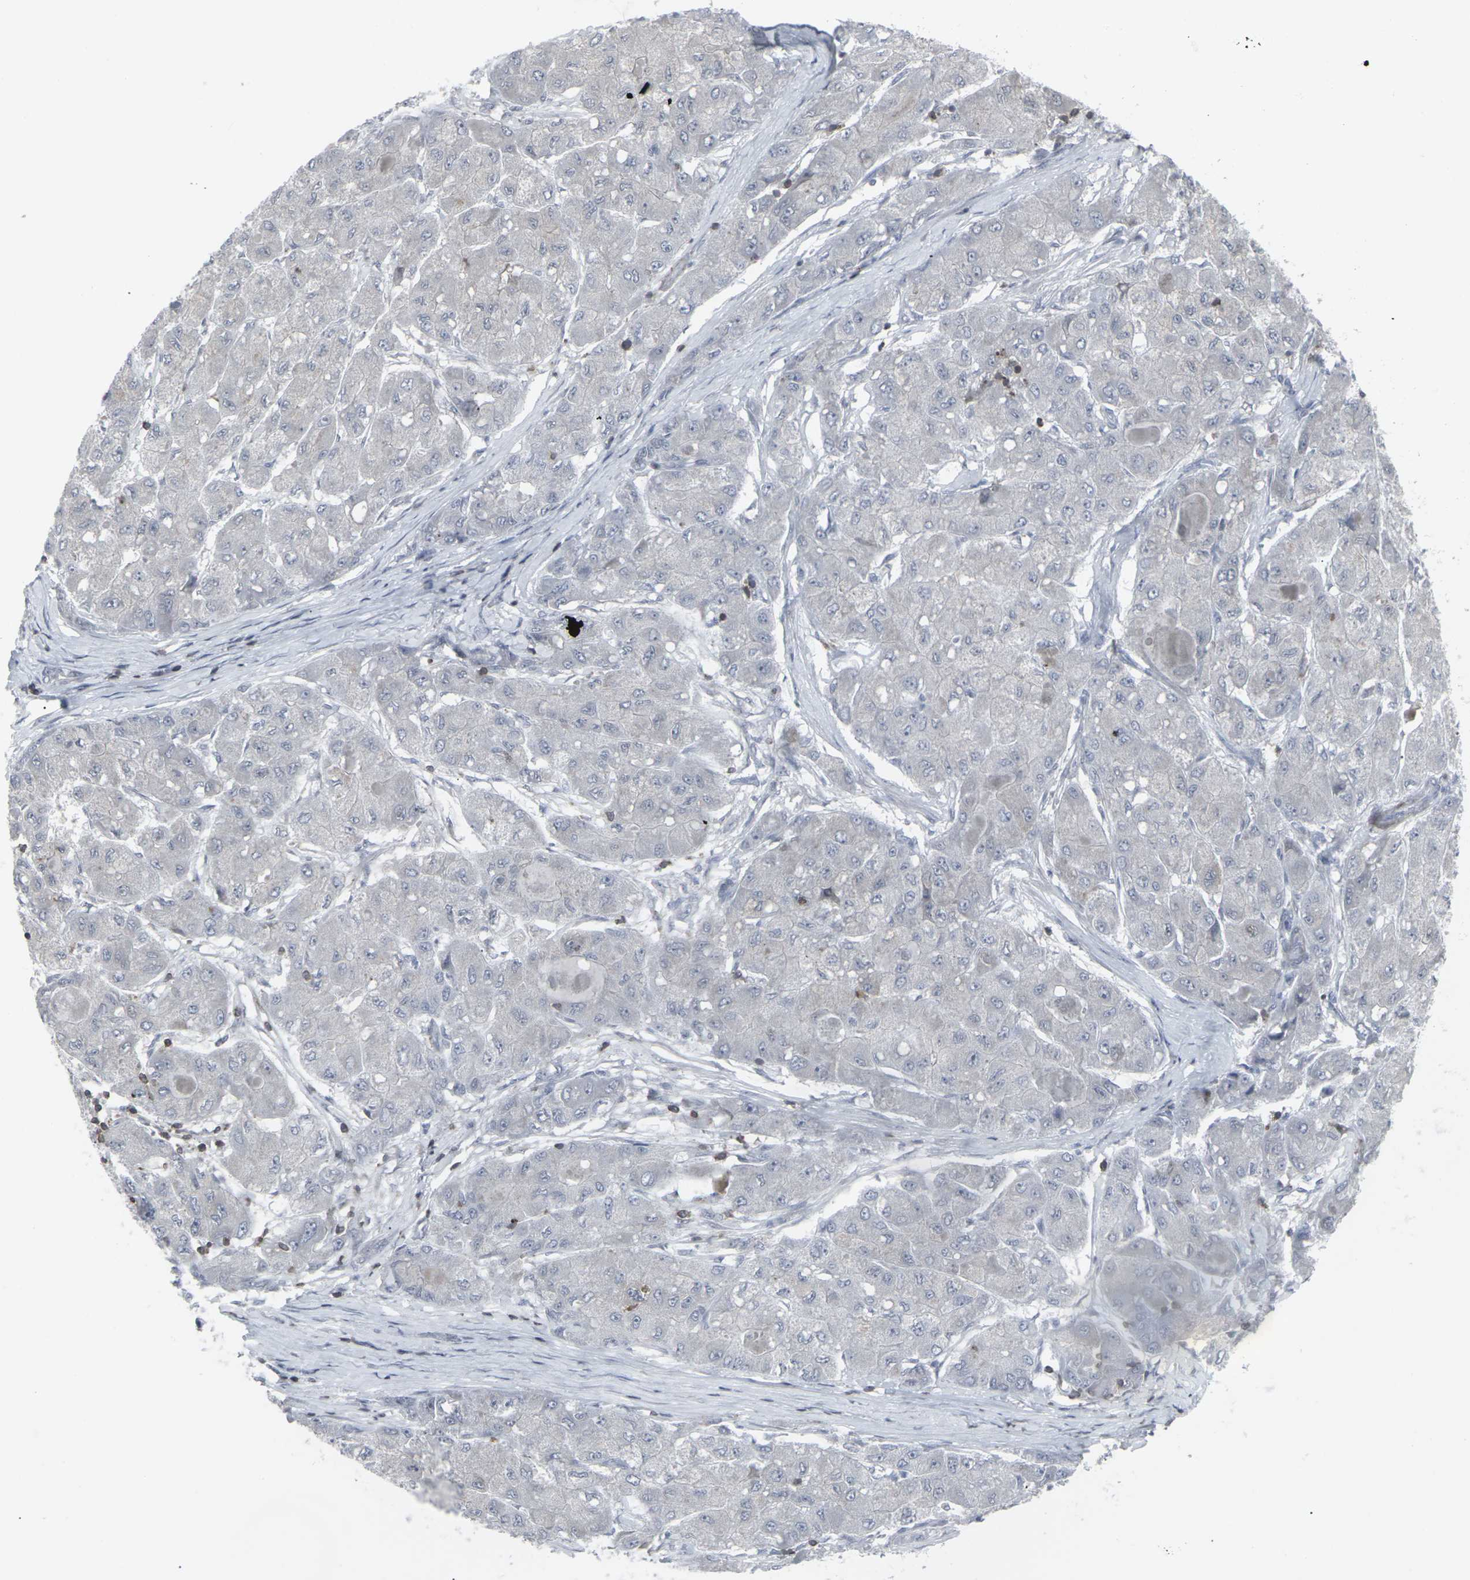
{"staining": {"intensity": "negative", "quantity": "none", "location": "none"}, "tissue": "liver cancer", "cell_type": "Tumor cells", "image_type": "cancer", "snomed": [{"axis": "morphology", "description": "Carcinoma, Hepatocellular, NOS"}, {"axis": "topography", "description": "Liver"}], "caption": "Immunohistochemistry of human liver hepatocellular carcinoma reveals no positivity in tumor cells.", "gene": "APOBEC2", "patient": {"sex": "male", "age": 80}}